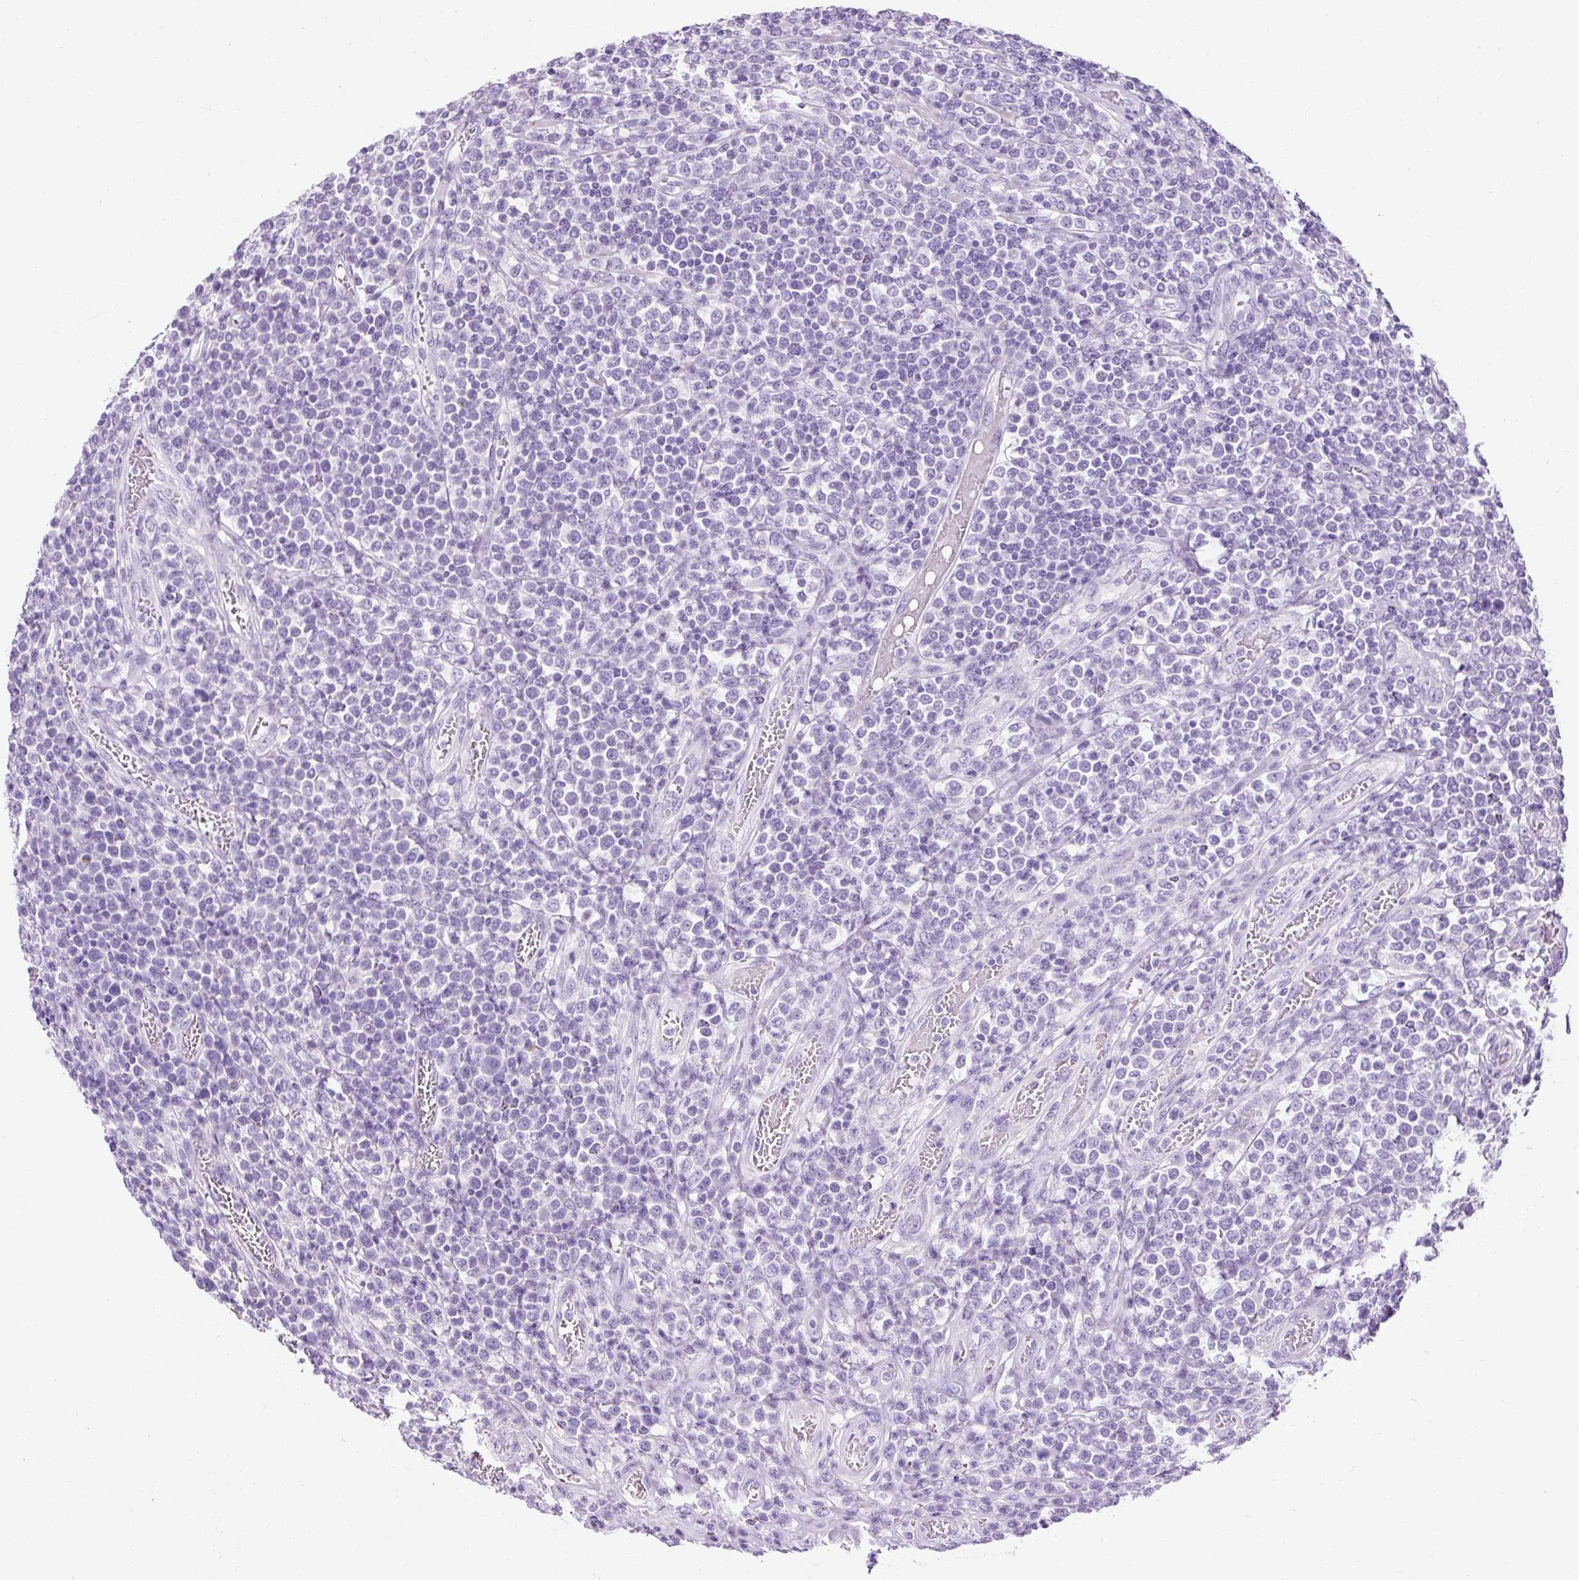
{"staining": {"intensity": "negative", "quantity": "none", "location": "none"}, "tissue": "lymphoma", "cell_type": "Tumor cells", "image_type": "cancer", "snomed": [{"axis": "morphology", "description": "Malignant lymphoma, non-Hodgkin's type, High grade"}, {"axis": "topography", "description": "Soft tissue"}], "caption": "Immunohistochemical staining of lymphoma demonstrates no significant positivity in tumor cells. Brightfield microscopy of immunohistochemistry (IHC) stained with DAB (3,3'-diaminobenzidine) (brown) and hematoxylin (blue), captured at high magnification.", "gene": "C2CD4C", "patient": {"sex": "female", "age": 56}}